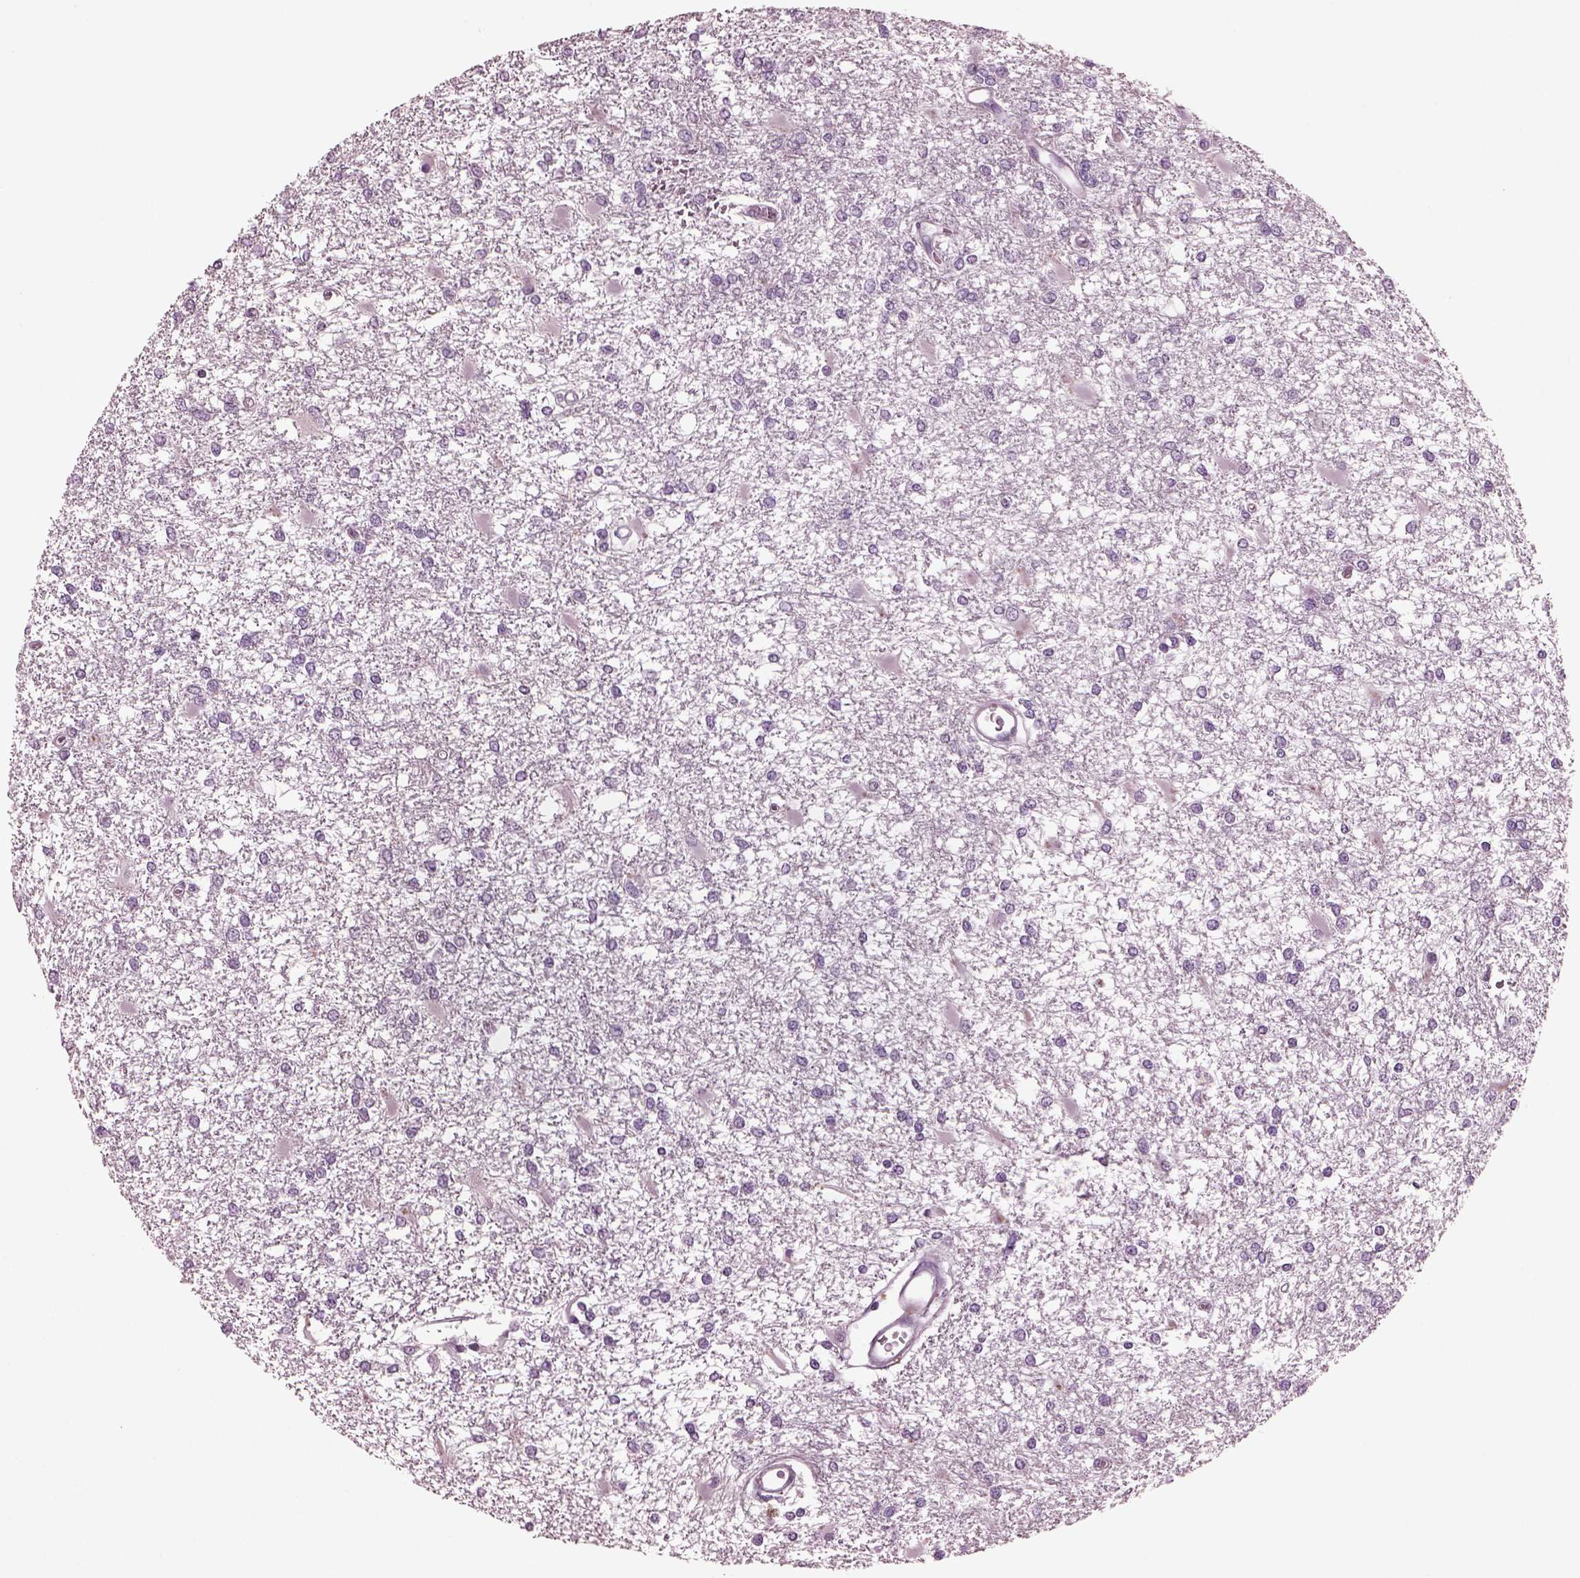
{"staining": {"intensity": "negative", "quantity": "none", "location": "none"}, "tissue": "glioma", "cell_type": "Tumor cells", "image_type": "cancer", "snomed": [{"axis": "morphology", "description": "Glioma, malignant, High grade"}, {"axis": "topography", "description": "Cerebral cortex"}], "caption": "Malignant glioma (high-grade) stained for a protein using immunohistochemistry demonstrates no expression tumor cells.", "gene": "MIB2", "patient": {"sex": "male", "age": 79}}